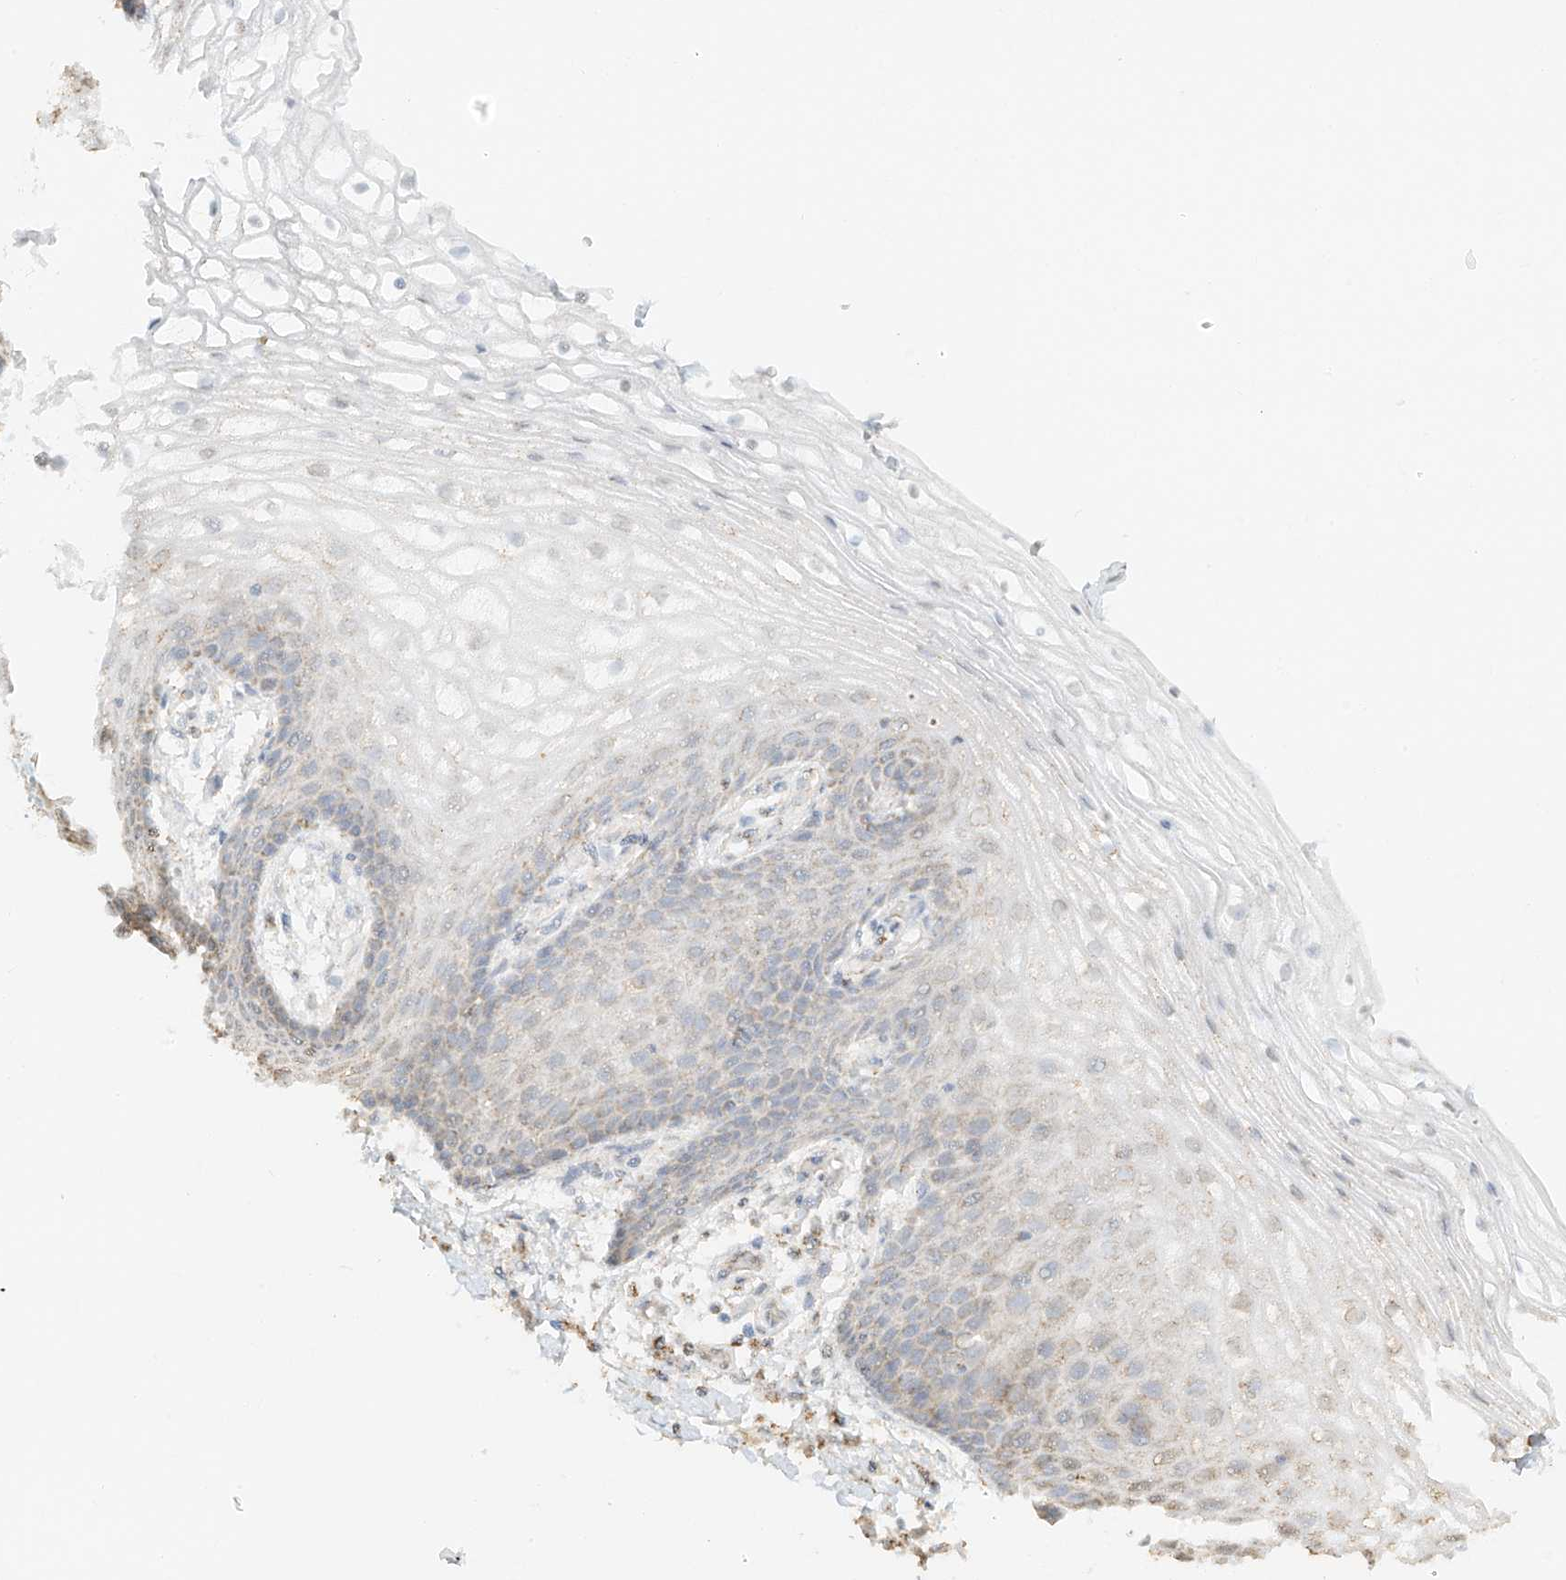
{"staining": {"intensity": "weak", "quantity": "25%-75%", "location": "cytoplasmic/membranous"}, "tissue": "vagina", "cell_type": "Squamous epithelial cells", "image_type": "normal", "snomed": [{"axis": "morphology", "description": "Normal tissue, NOS"}, {"axis": "topography", "description": "Vagina"}], "caption": "A histopathology image of vagina stained for a protein displays weak cytoplasmic/membranous brown staining in squamous epithelial cells.", "gene": "MIPEP", "patient": {"sex": "female", "age": 60}}